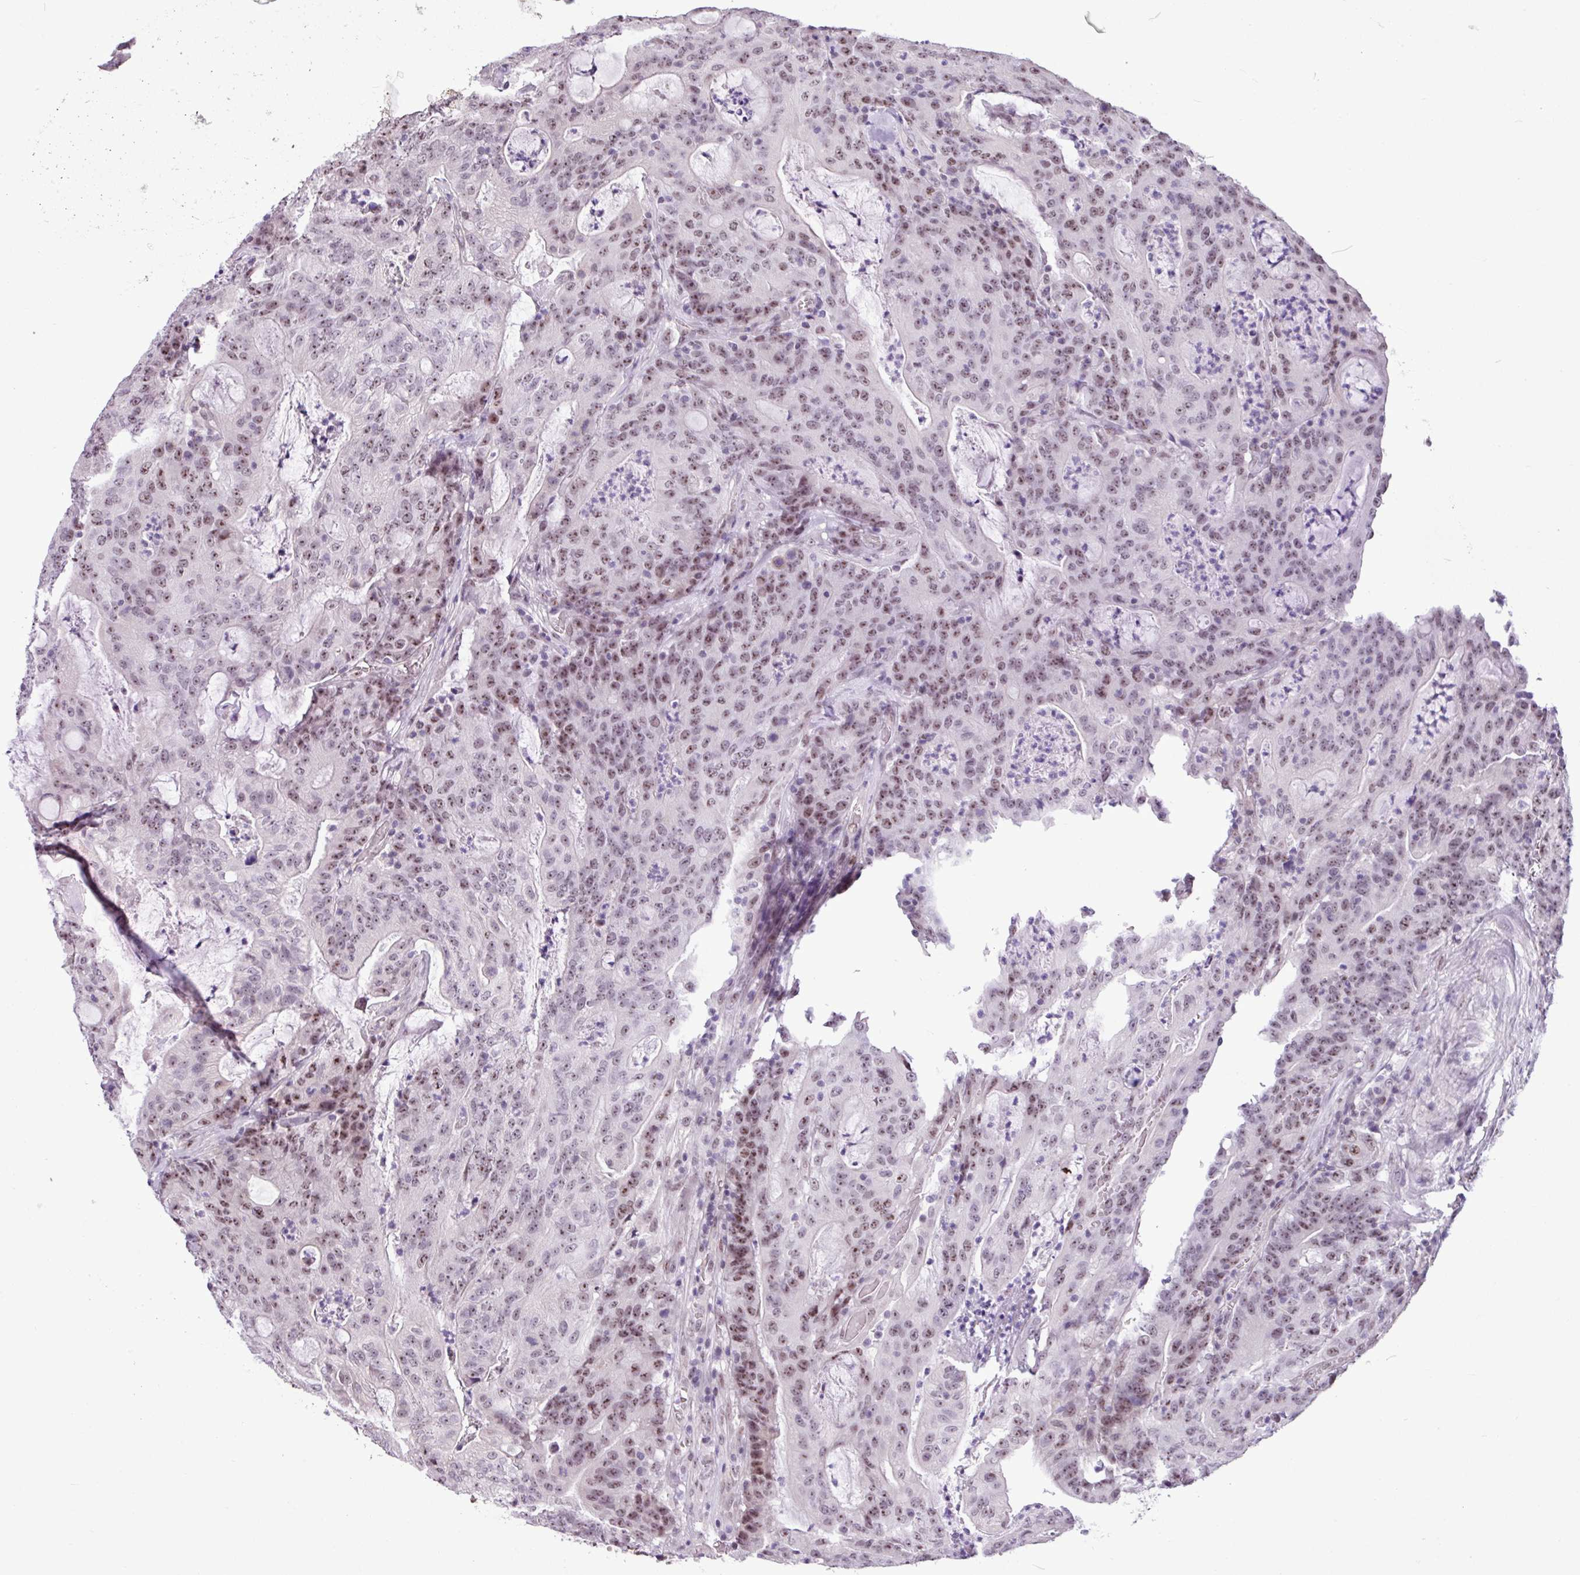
{"staining": {"intensity": "moderate", "quantity": ">75%", "location": "nuclear"}, "tissue": "colorectal cancer", "cell_type": "Tumor cells", "image_type": "cancer", "snomed": [{"axis": "morphology", "description": "Adenocarcinoma, NOS"}, {"axis": "topography", "description": "Colon"}], "caption": "Tumor cells demonstrate medium levels of moderate nuclear expression in about >75% of cells in colorectal cancer (adenocarcinoma).", "gene": "UTP18", "patient": {"sex": "male", "age": 83}}